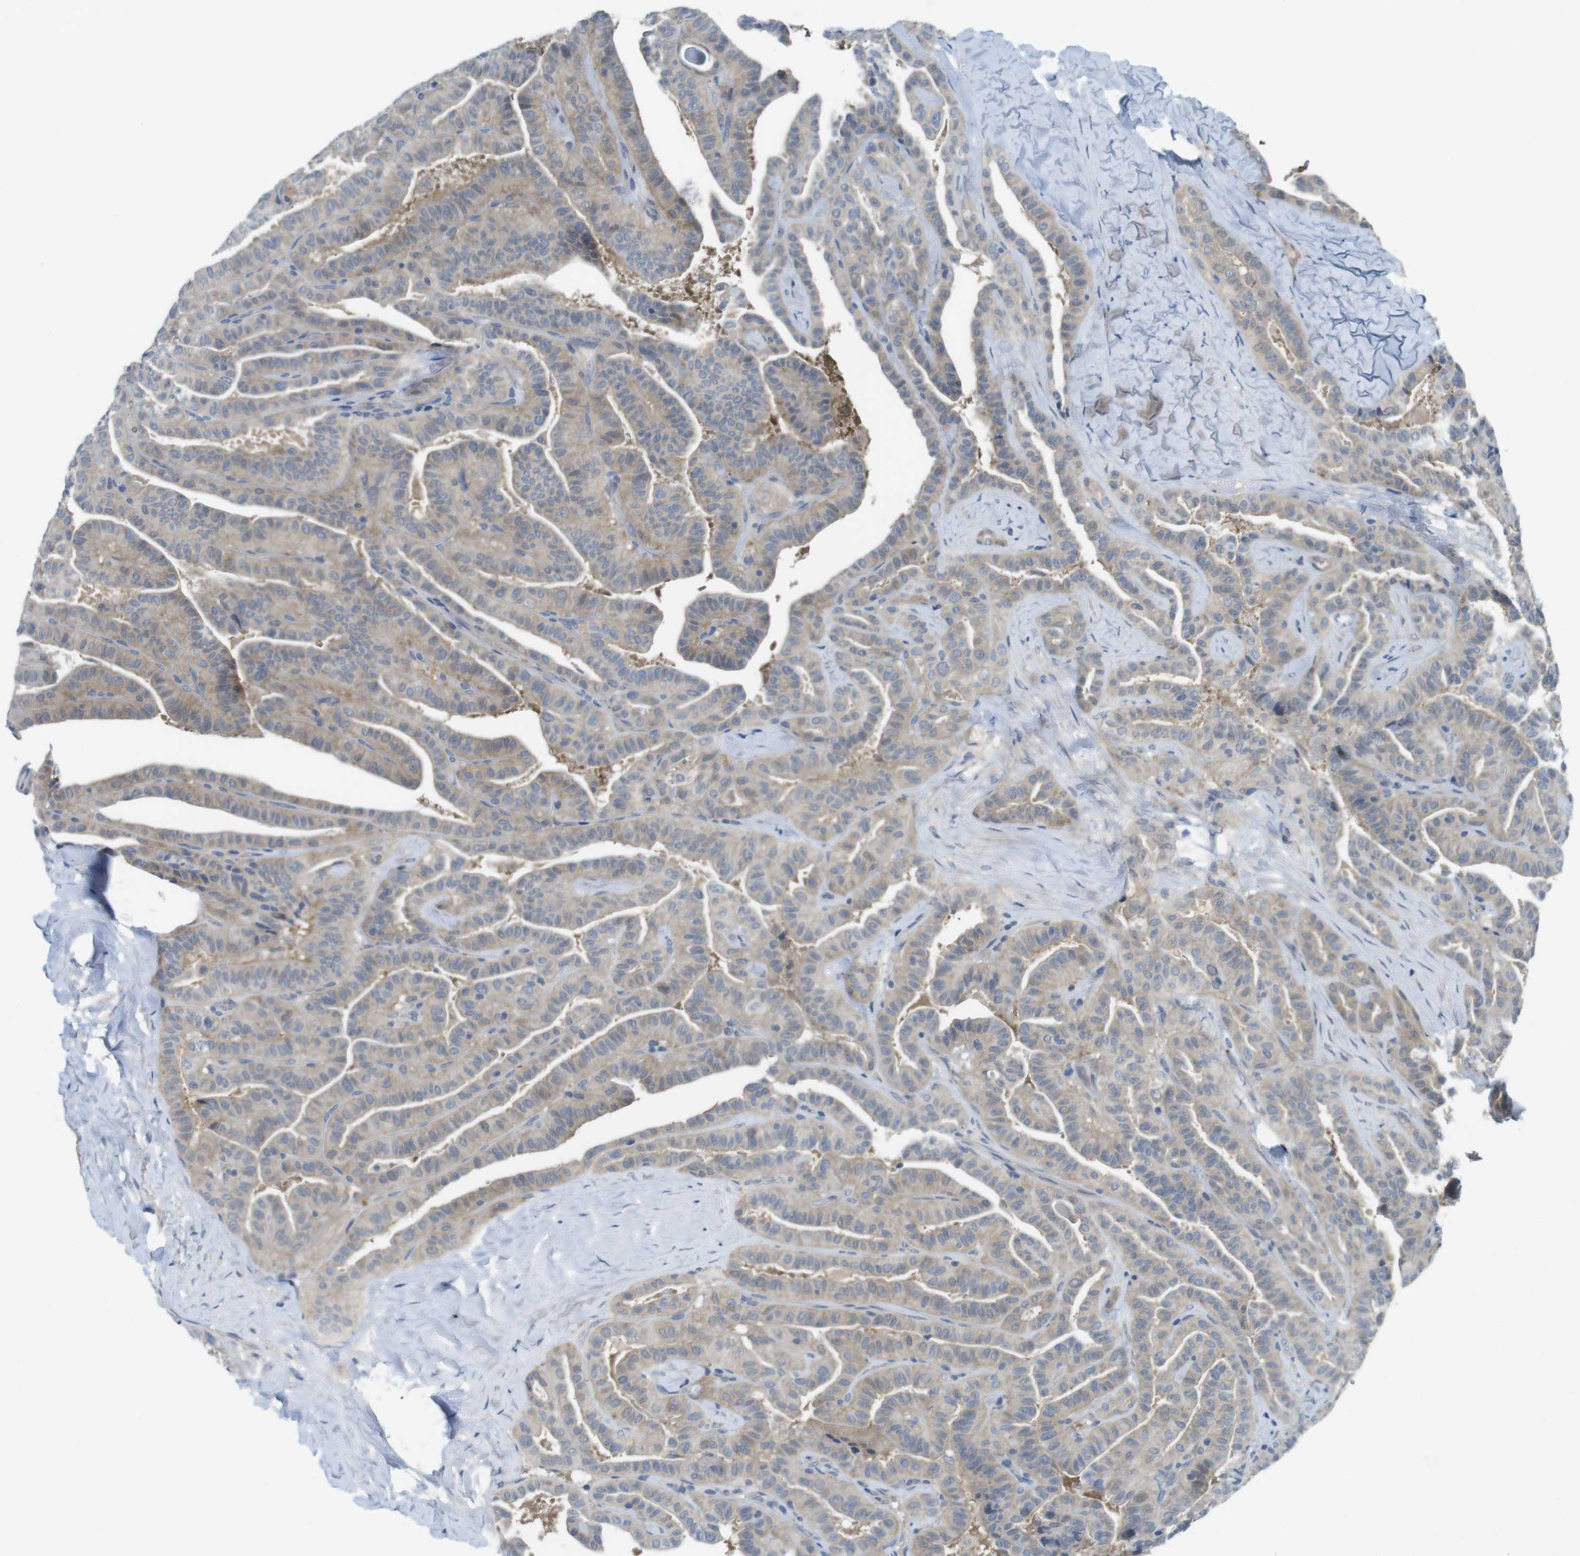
{"staining": {"intensity": "weak", "quantity": ">75%", "location": "cytoplasmic/membranous"}, "tissue": "thyroid cancer", "cell_type": "Tumor cells", "image_type": "cancer", "snomed": [{"axis": "morphology", "description": "Papillary adenocarcinoma, NOS"}, {"axis": "topography", "description": "Thyroid gland"}], "caption": "Immunohistochemistry (IHC) of thyroid papillary adenocarcinoma displays low levels of weak cytoplasmic/membranous staining in about >75% of tumor cells.", "gene": "CASP2", "patient": {"sex": "male", "age": 77}}